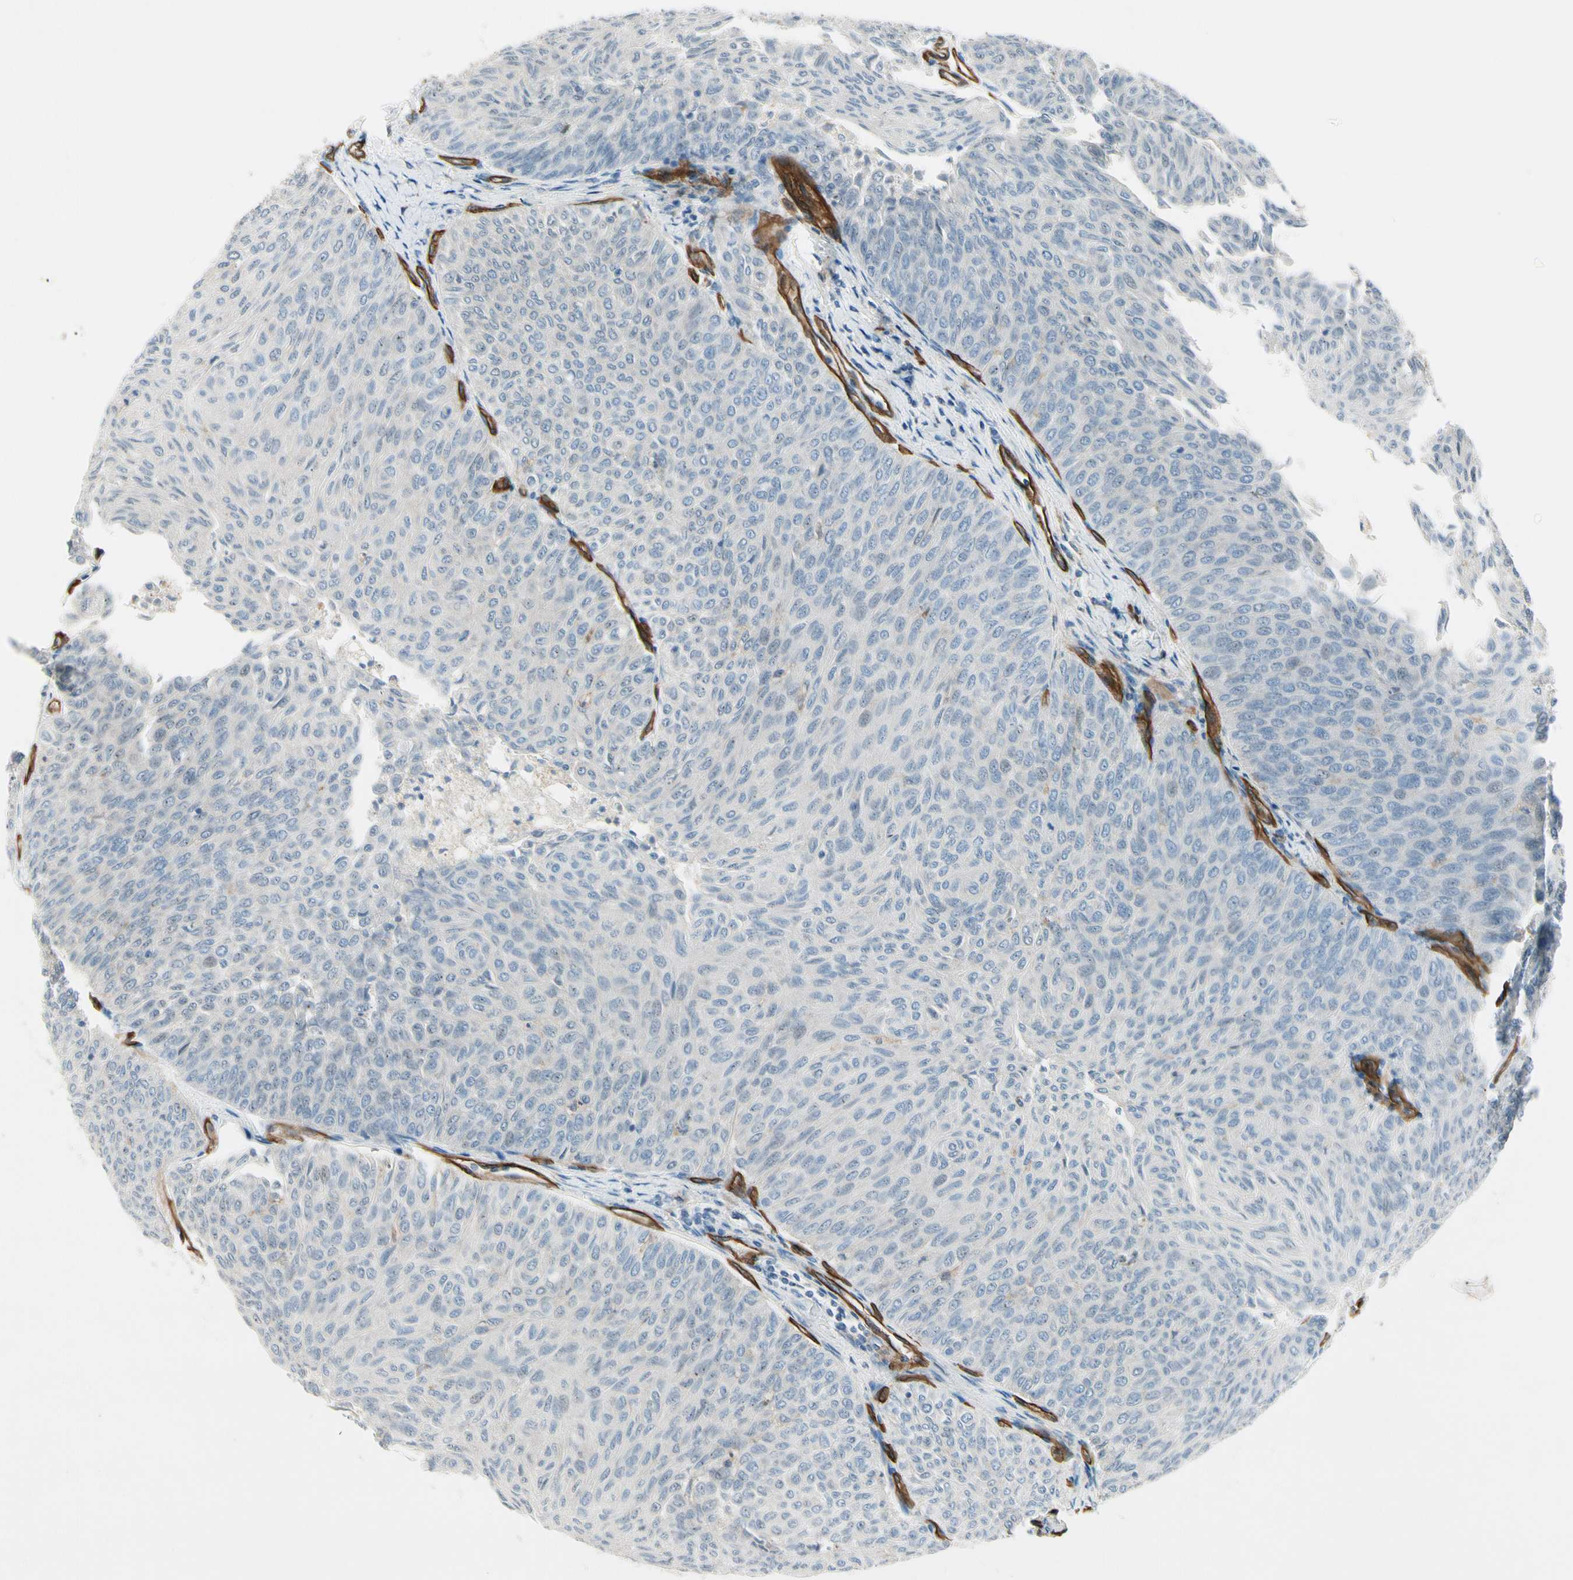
{"staining": {"intensity": "negative", "quantity": "none", "location": "none"}, "tissue": "urothelial cancer", "cell_type": "Tumor cells", "image_type": "cancer", "snomed": [{"axis": "morphology", "description": "Urothelial carcinoma, Low grade"}, {"axis": "topography", "description": "Urinary bladder"}], "caption": "Urothelial carcinoma (low-grade) was stained to show a protein in brown. There is no significant staining in tumor cells.", "gene": "CD93", "patient": {"sex": "male", "age": 78}}